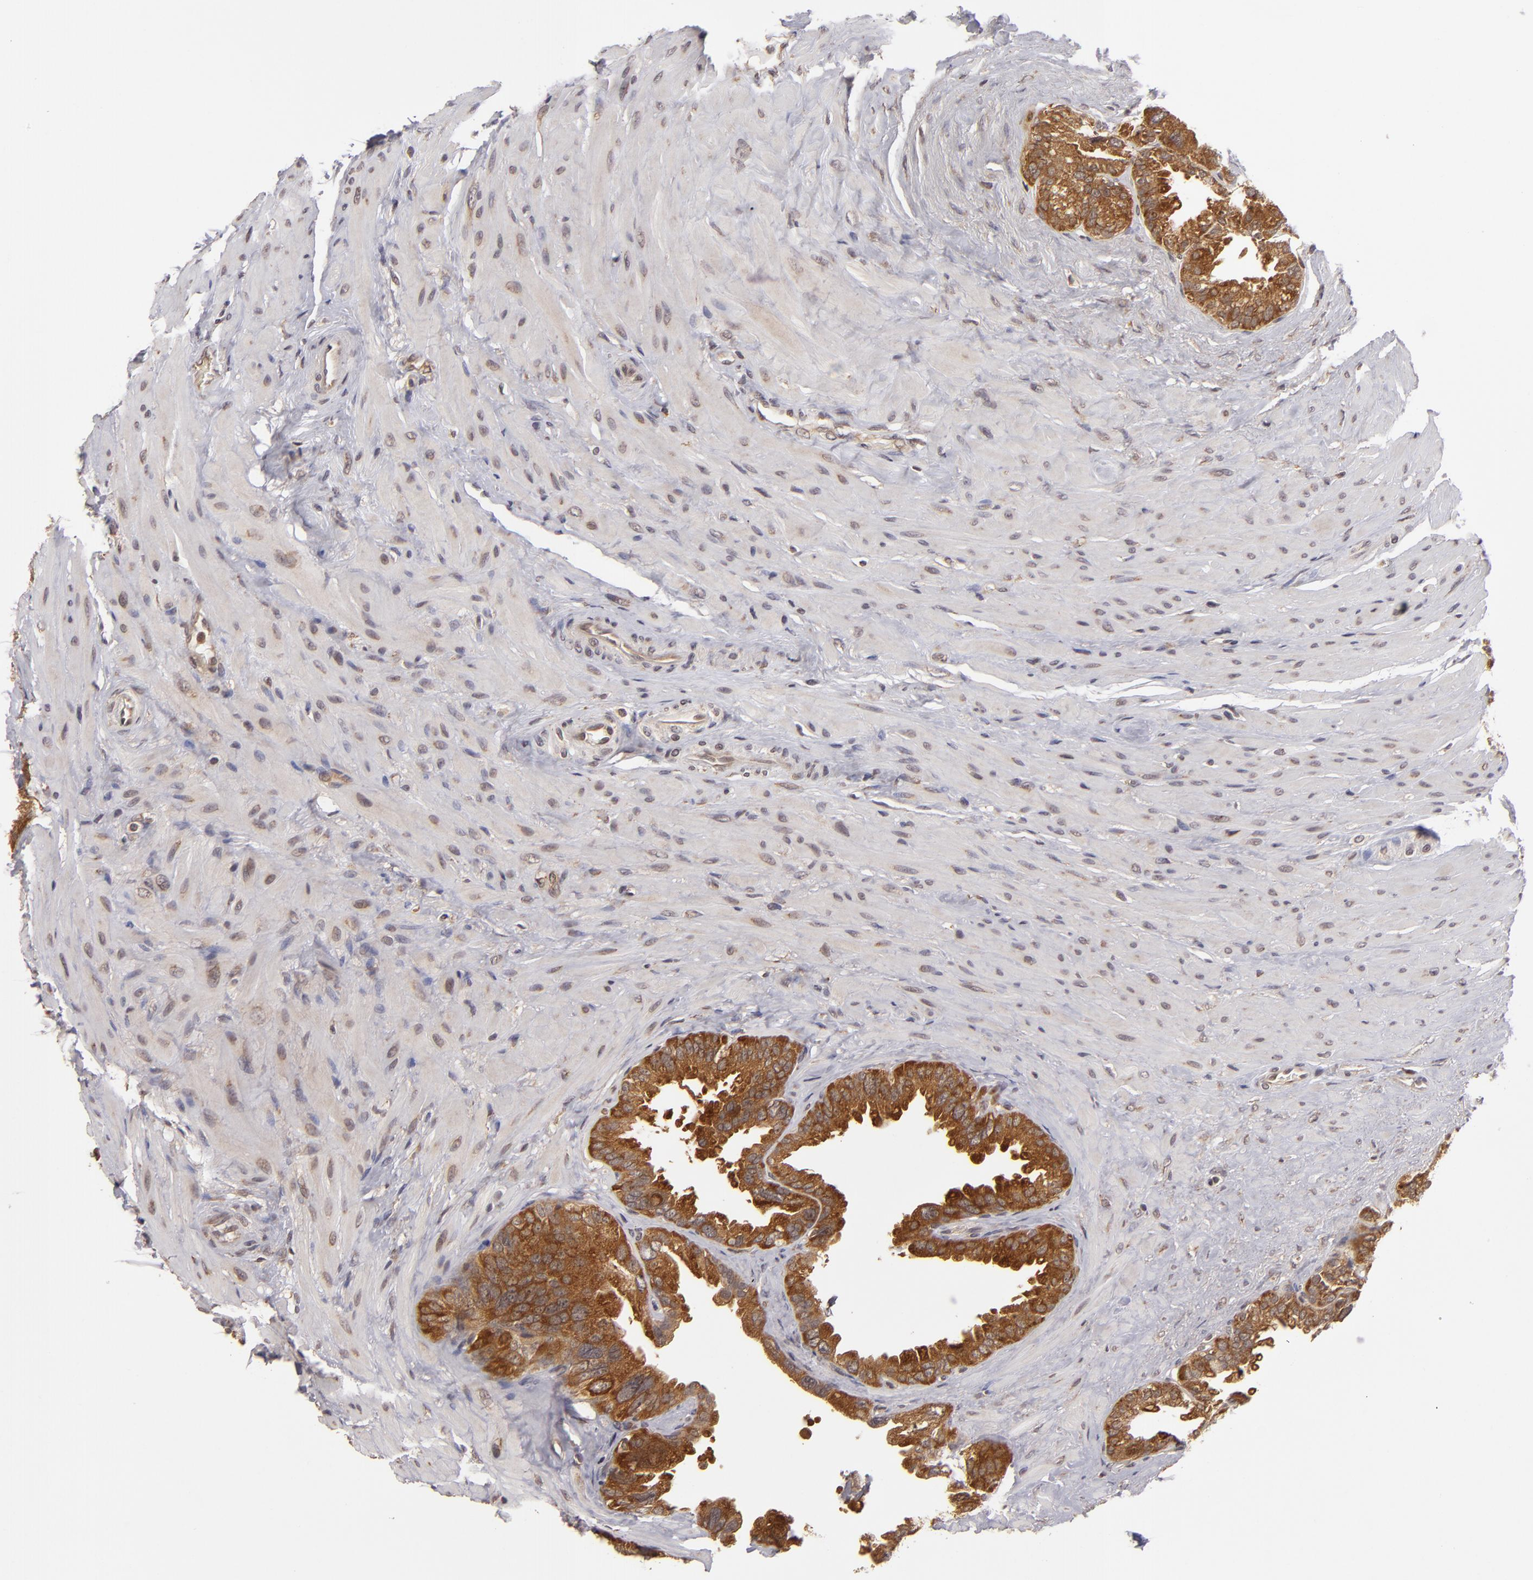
{"staining": {"intensity": "strong", "quantity": ">75%", "location": "cytoplasmic/membranous"}, "tissue": "seminal vesicle", "cell_type": "Glandular cells", "image_type": "normal", "snomed": [{"axis": "morphology", "description": "Normal tissue, NOS"}, {"axis": "topography", "description": "Prostate"}, {"axis": "topography", "description": "Seminal veicle"}], "caption": "Immunohistochemistry (IHC) (DAB (3,3'-diaminobenzidine)) staining of benign human seminal vesicle displays strong cytoplasmic/membranous protein staining in about >75% of glandular cells.", "gene": "MAPK3", "patient": {"sex": "male", "age": 63}}